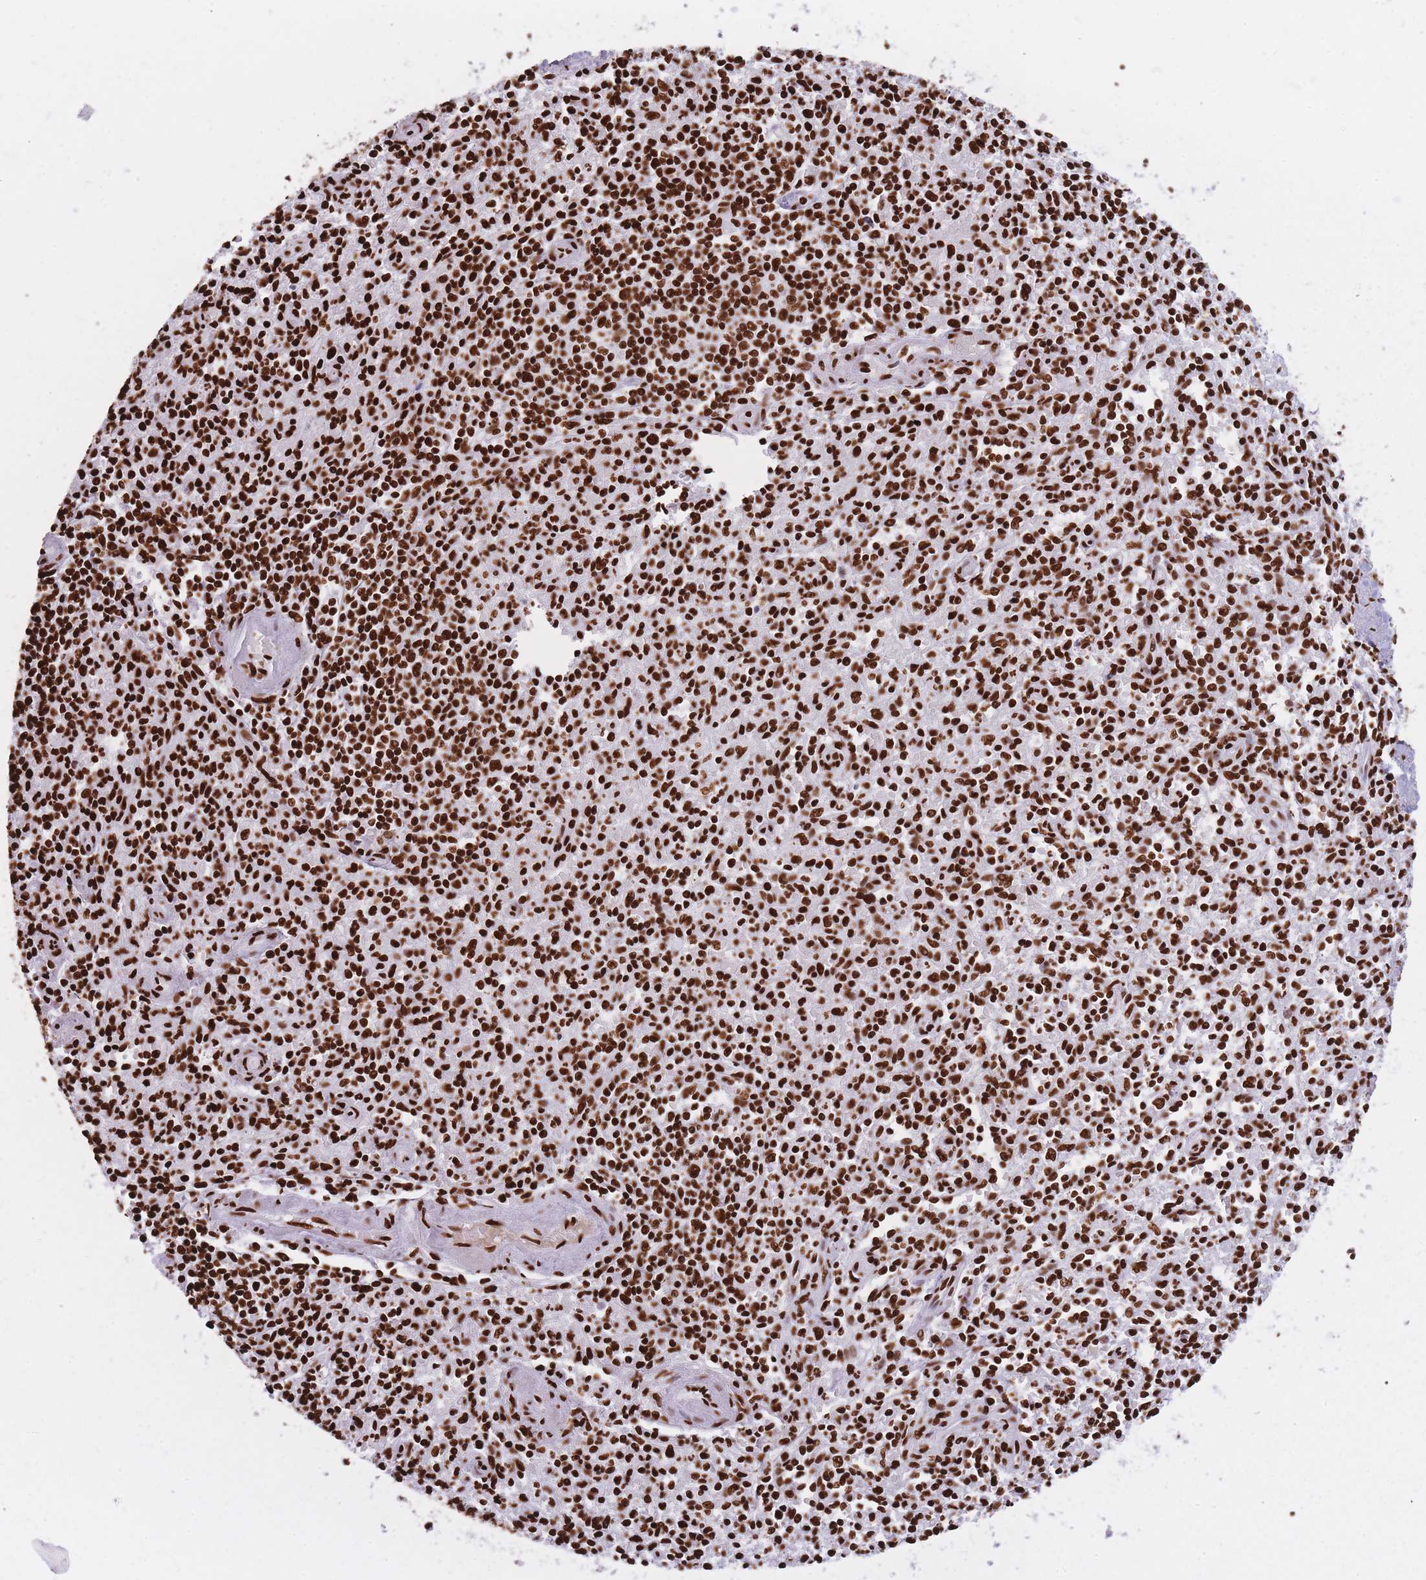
{"staining": {"intensity": "strong", "quantity": ">75%", "location": "nuclear"}, "tissue": "spleen", "cell_type": "Cells in red pulp", "image_type": "normal", "snomed": [{"axis": "morphology", "description": "Normal tissue, NOS"}, {"axis": "topography", "description": "Spleen"}], "caption": "Immunohistochemical staining of benign human spleen displays high levels of strong nuclear positivity in about >75% of cells in red pulp. (Brightfield microscopy of DAB IHC at high magnification).", "gene": "HNRNPUL1", "patient": {"sex": "female", "age": 70}}